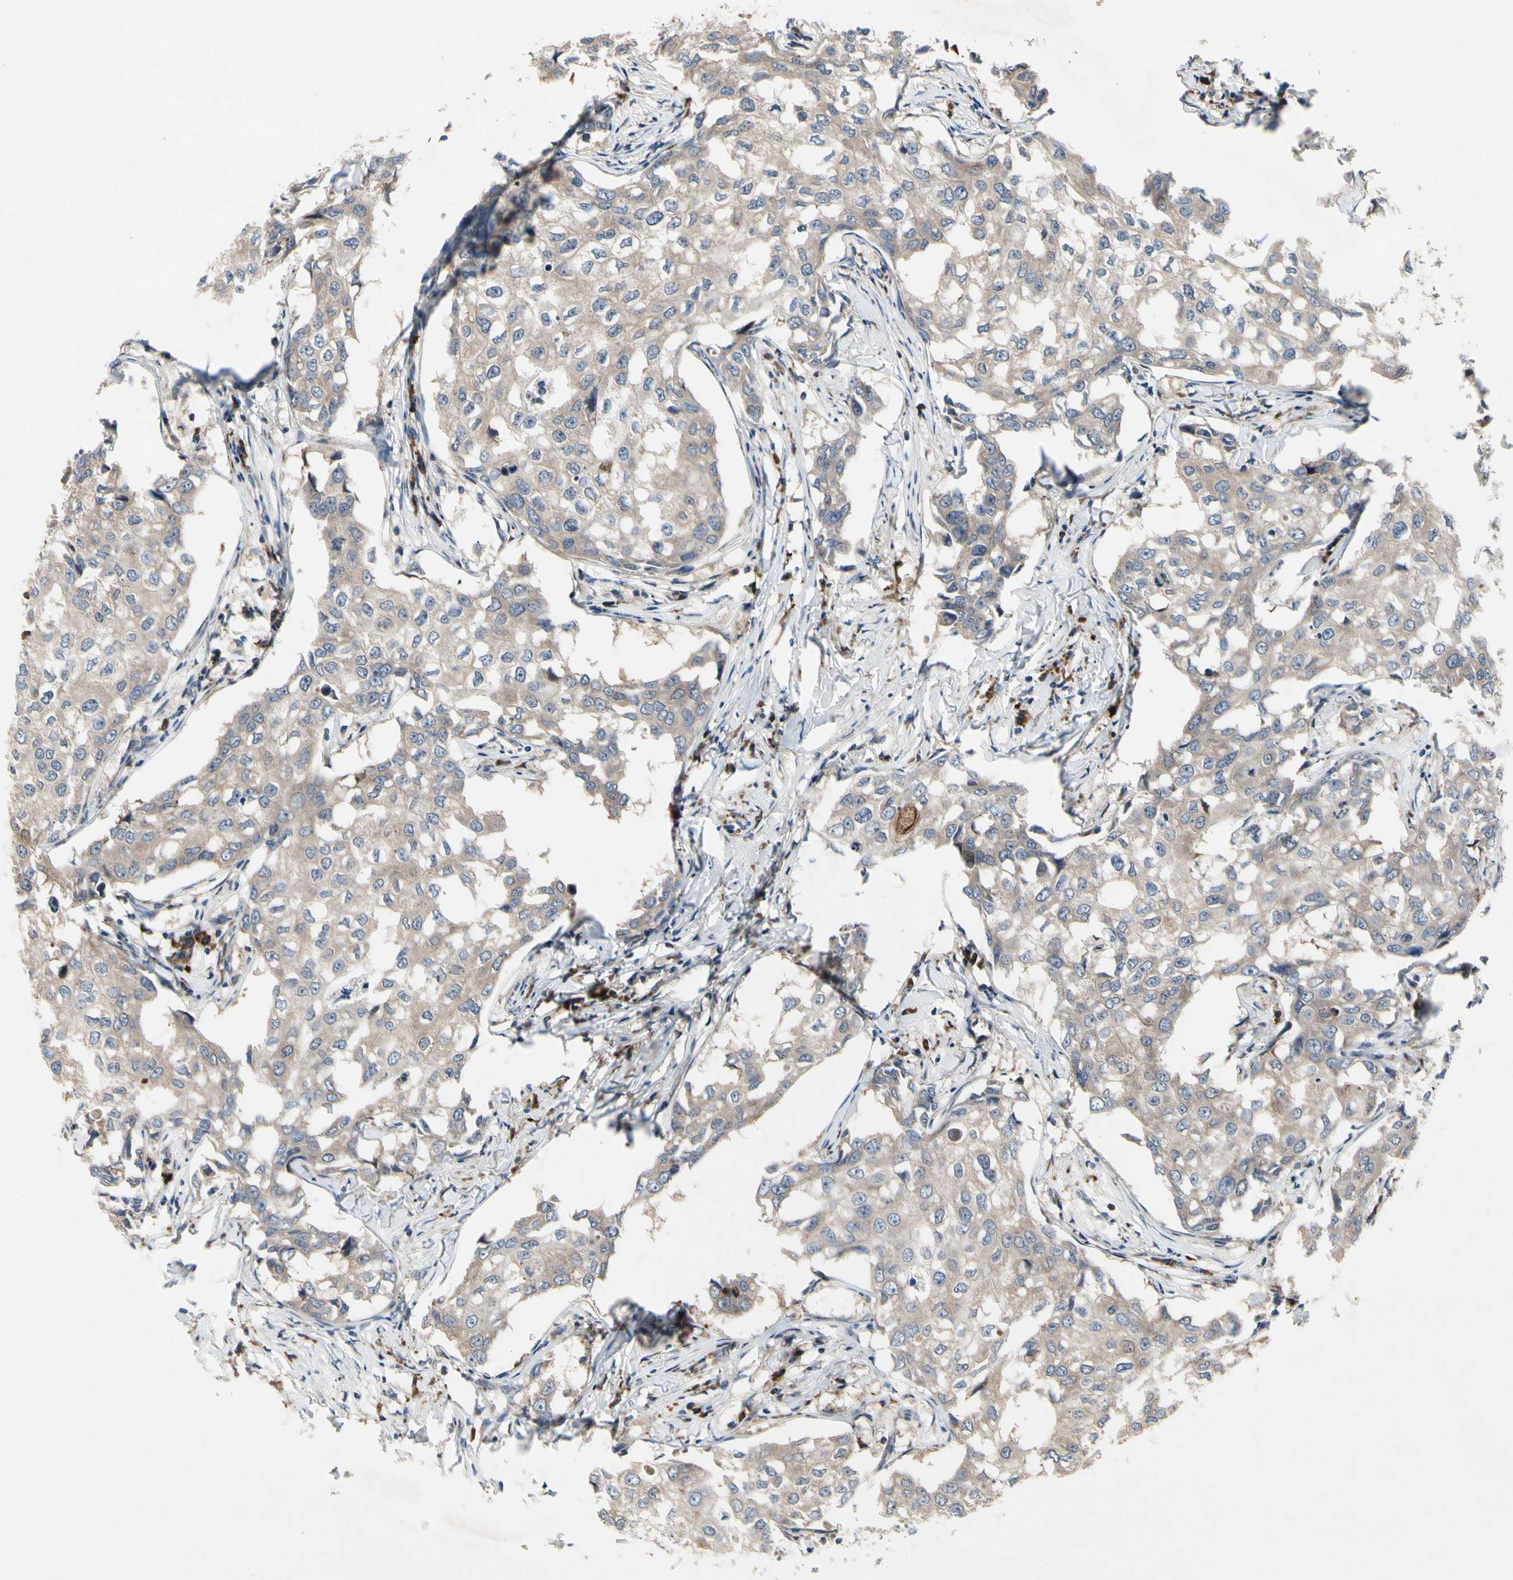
{"staining": {"intensity": "weak", "quantity": ">75%", "location": "cytoplasmic/membranous"}, "tissue": "breast cancer", "cell_type": "Tumor cells", "image_type": "cancer", "snomed": [{"axis": "morphology", "description": "Duct carcinoma"}, {"axis": "topography", "description": "Breast"}], "caption": "Protein expression analysis of human invasive ductal carcinoma (breast) reveals weak cytoplasmic/membranous expression in about >75% of tumor cells.", "gene": "MMEL1", "patient": {"sex": "female", "age": 27}}